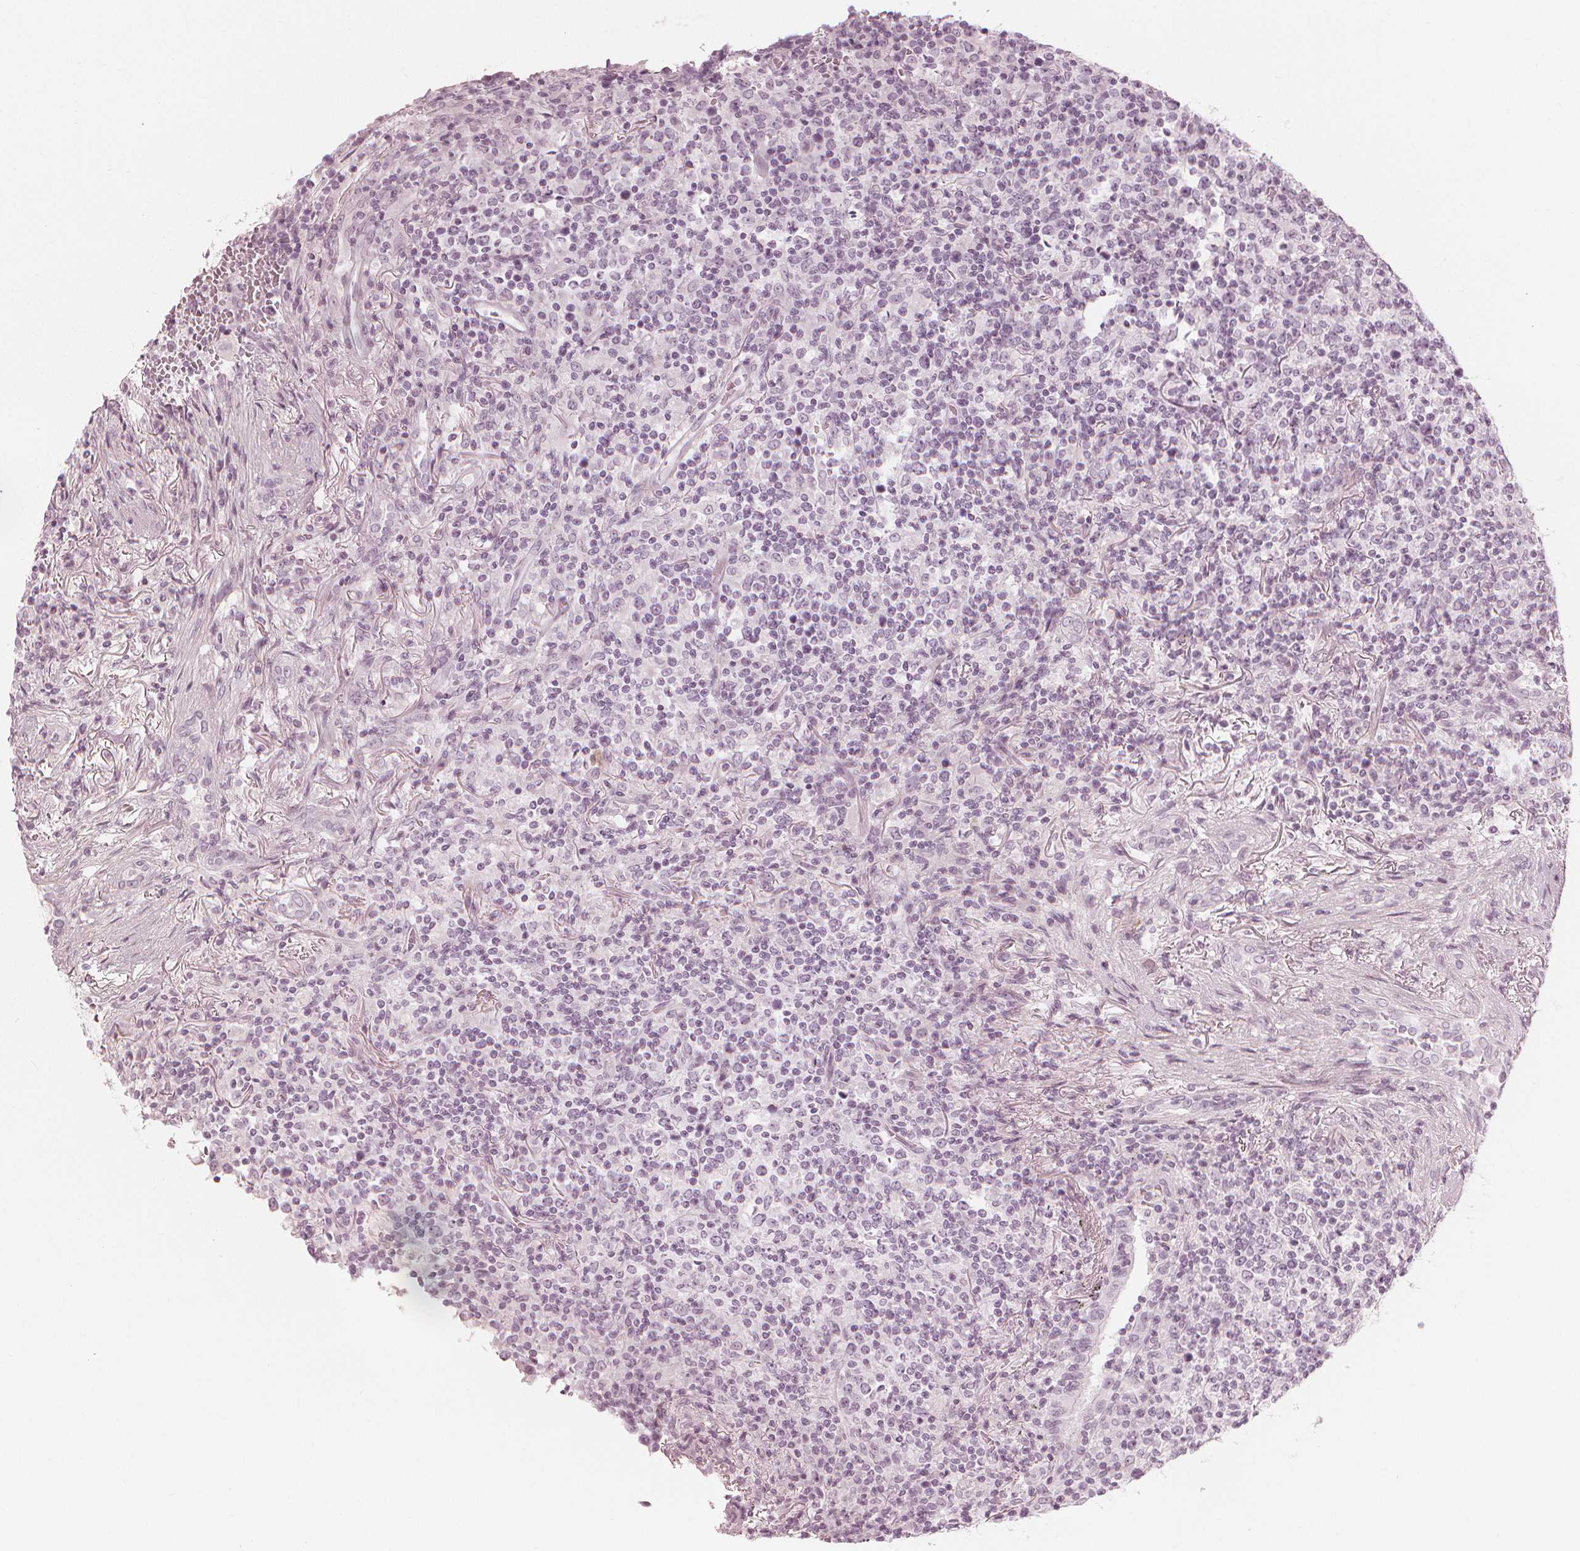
{"staining": {"intensity": "negative", "quantity": "none", "location": "none"}, "tissue": "lymphoma", "cell_type": "Tumor cells", "image_type": "cancer", "snomed": [{"axis": "morphology", "description": "Malignant lymphoma, non-Hodgkin's type, High grade"}, {"axis": "topography", "description": "Lung"}], "caption": "Immunohistochemistry micrograph of human lymphoma stained for a protein (brown), which displays no positivity in tumor cells.", "gene": "PAEP", "patient": {"sex": "male", "age": 79}}